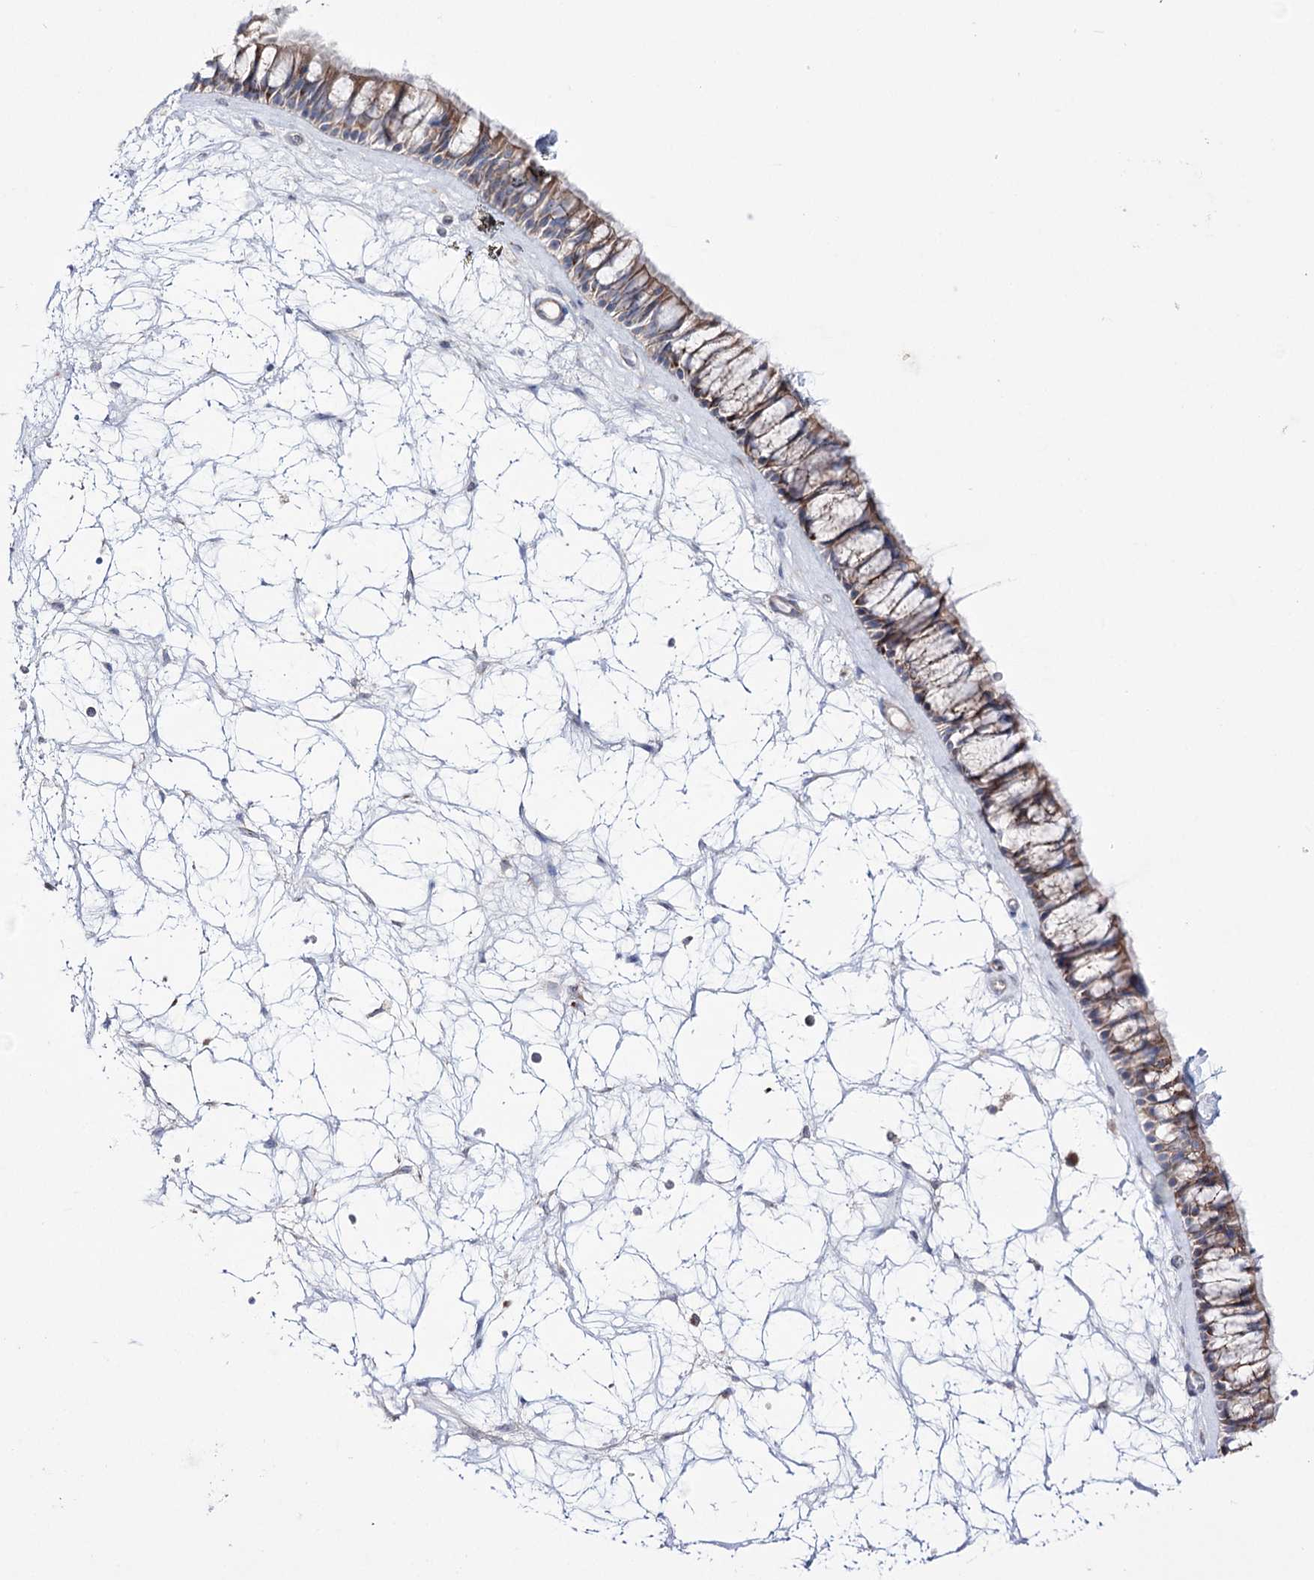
{"staining": {"intensity": "moderate", "quantity": "25%-75%", "location": "cytoplasmic/membranous"}, "tissue": "nasopharynx", "cell_type": "Respiratory epithelial cells", "image_type": "normal", "snomed": [{"axis": "morphology", "description": "Normal tissue, NOS"}, {"axis": "topography", "description": "Nasopharynx"}], "caption": "Nasopharynx stained with DAB (3,3'-diaminobenzidine) IHC exhibits medium levels of moderate cytoplasmic/membranous staining in approximately 25%-75% of respiratory epithelial cells.", "gene": "METTL5", "patient": {"sex": "male", "age": 64}}